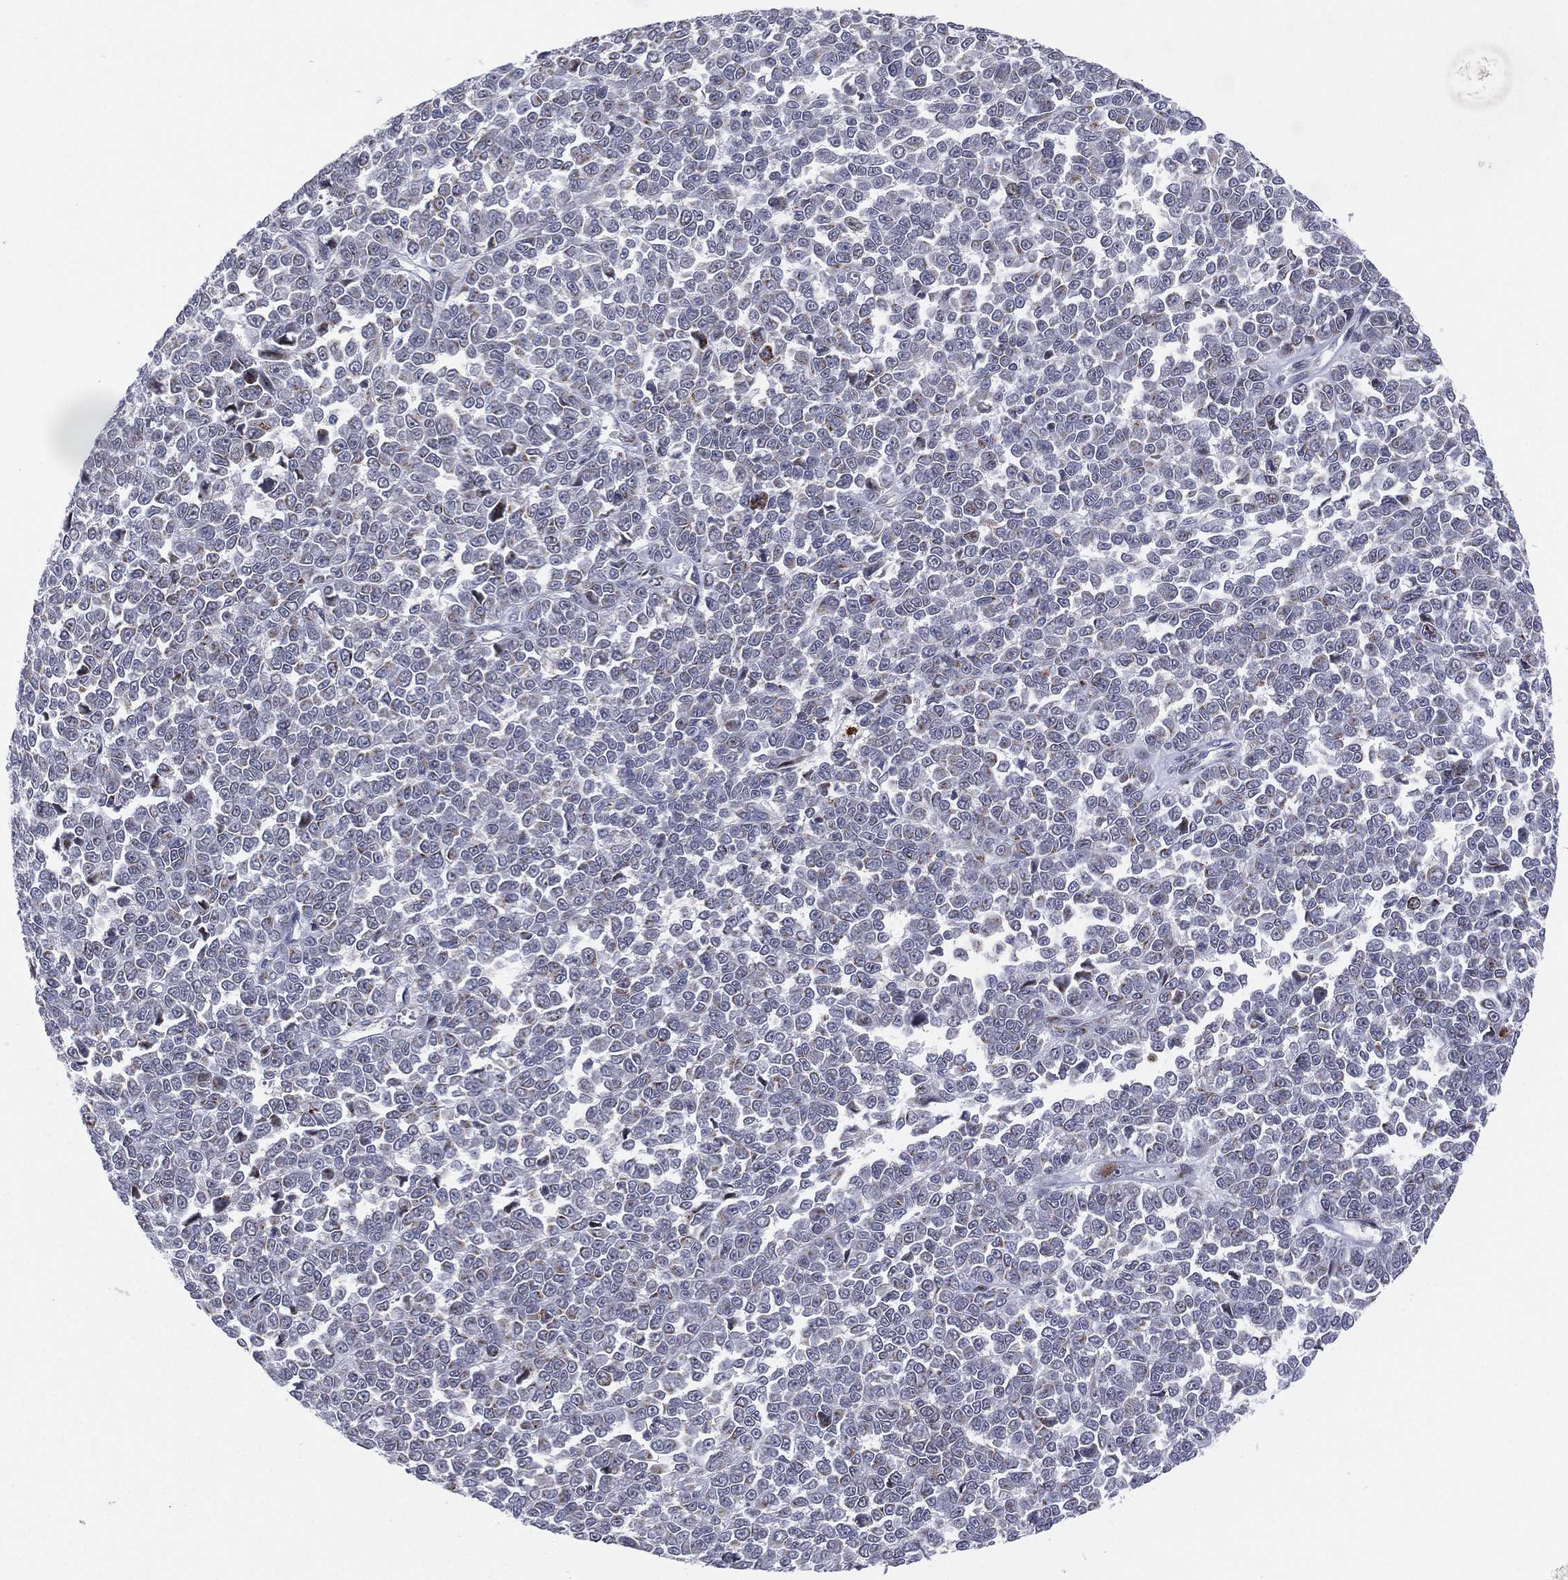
{"staining": {"intensity": "negative", "quantity": "none", "location": "none"}, "tissue": "melanoma", "cell_type": "Tumor cells", "image_type": "cancer", "snomed": [{"axis": "morphology", "description": "Malignant melanoma, NOS"}, {"axis": "topography", "description": "Skin"}], "caption": "Tumor cells show no significant expression in melanoma.", "gene": "CD177", "patient": {"sex": "female", "age": 95}}